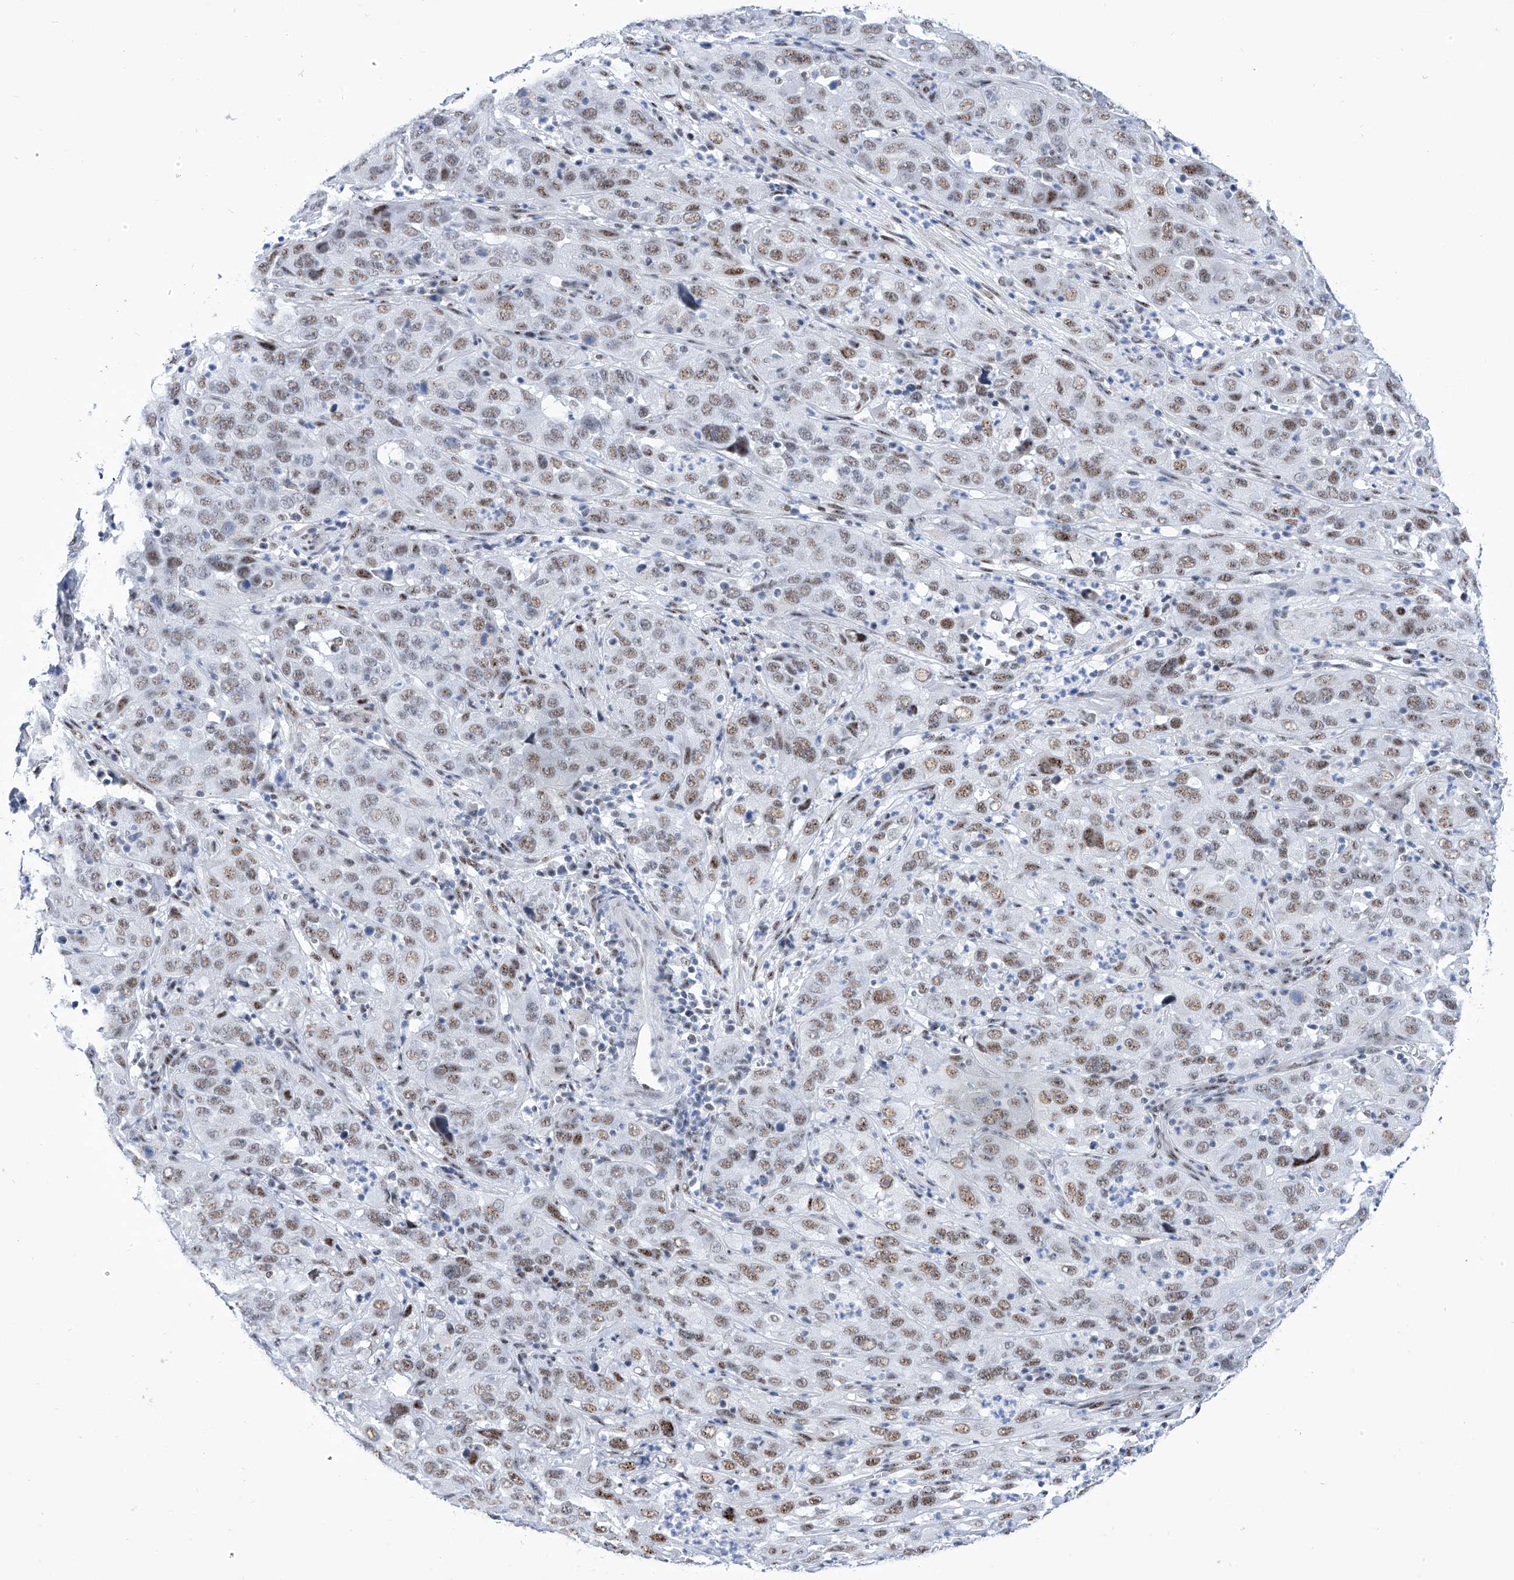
{"staining": {"intensity": "moderate", "quantity": ">75%", "location": "nuclear"}, "tissue": "cervical cancer", "cell_type": "Tumor cells", "image_type": "cancer", "snomed": [{"axis": "morphology", "description": "Squamous cell carcinoma, NOS"}, {"axis": "topography", "description": "Cervix"}], "caption": "Tumor cells demonstrate medium levels of moderate nuclear expression in approximately >75% of cells in cervical cancer. (brown staining indicates protein expression, while blue staining denotes nuclei).", "gene": "SART1", "patient": {"sex": "female", "age": 32}}